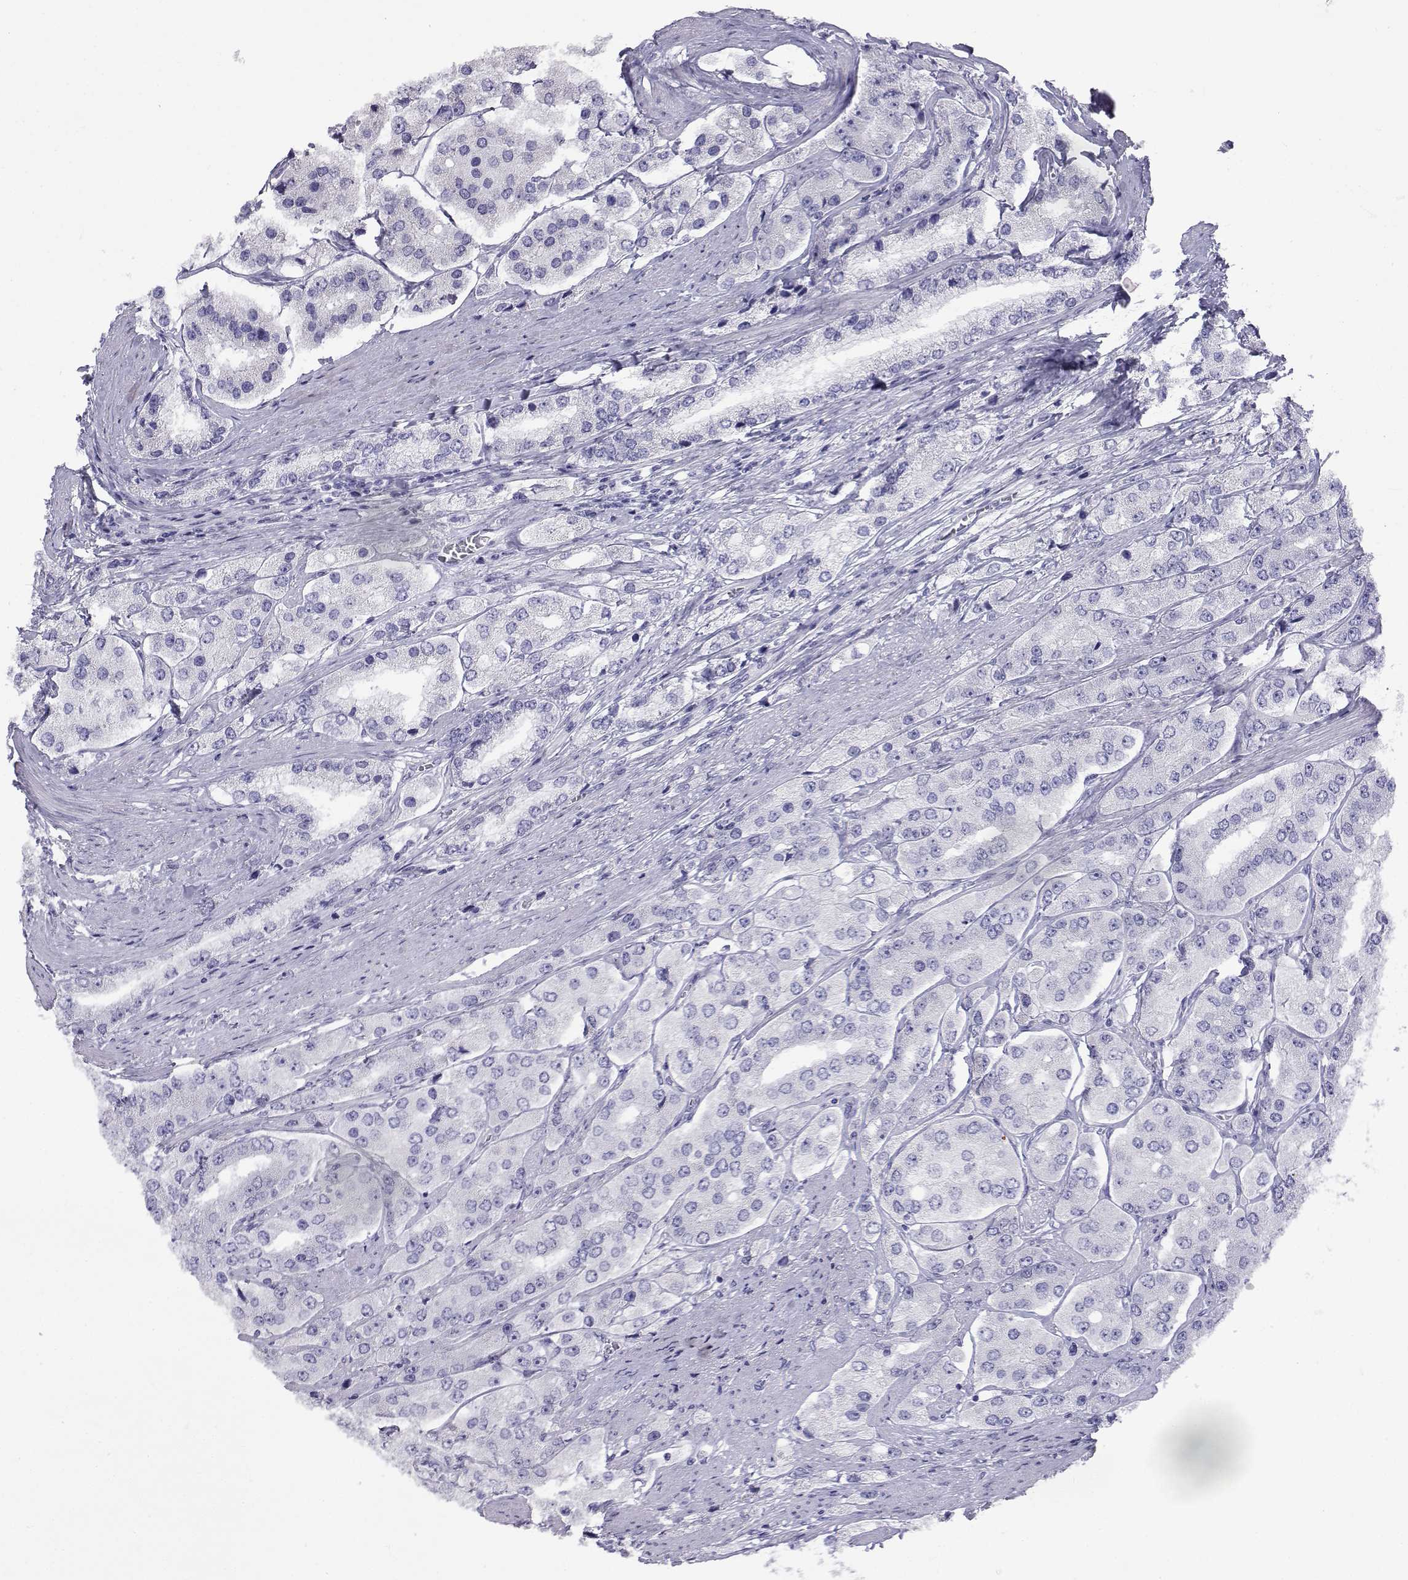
{"staining": {"intensity": "negative", "quantity": "none", "location": "none"}, "tissue": "prostate cancer", "cell_type": "Tumor cells", "image_type": "cancer", "snomed": [{"axis": "morphology", "description": "Adenocarcinoma, Low grade"}, {"axis": "topography", "description": "Prostate"}], "caption": "This is an immunohistochemistry image of human prostate adenocarcinoma (low-grade). There is no positivity in tumor cells.", "gene": "SLC6A3", "patient": {"sex": "male", "age": 69}}